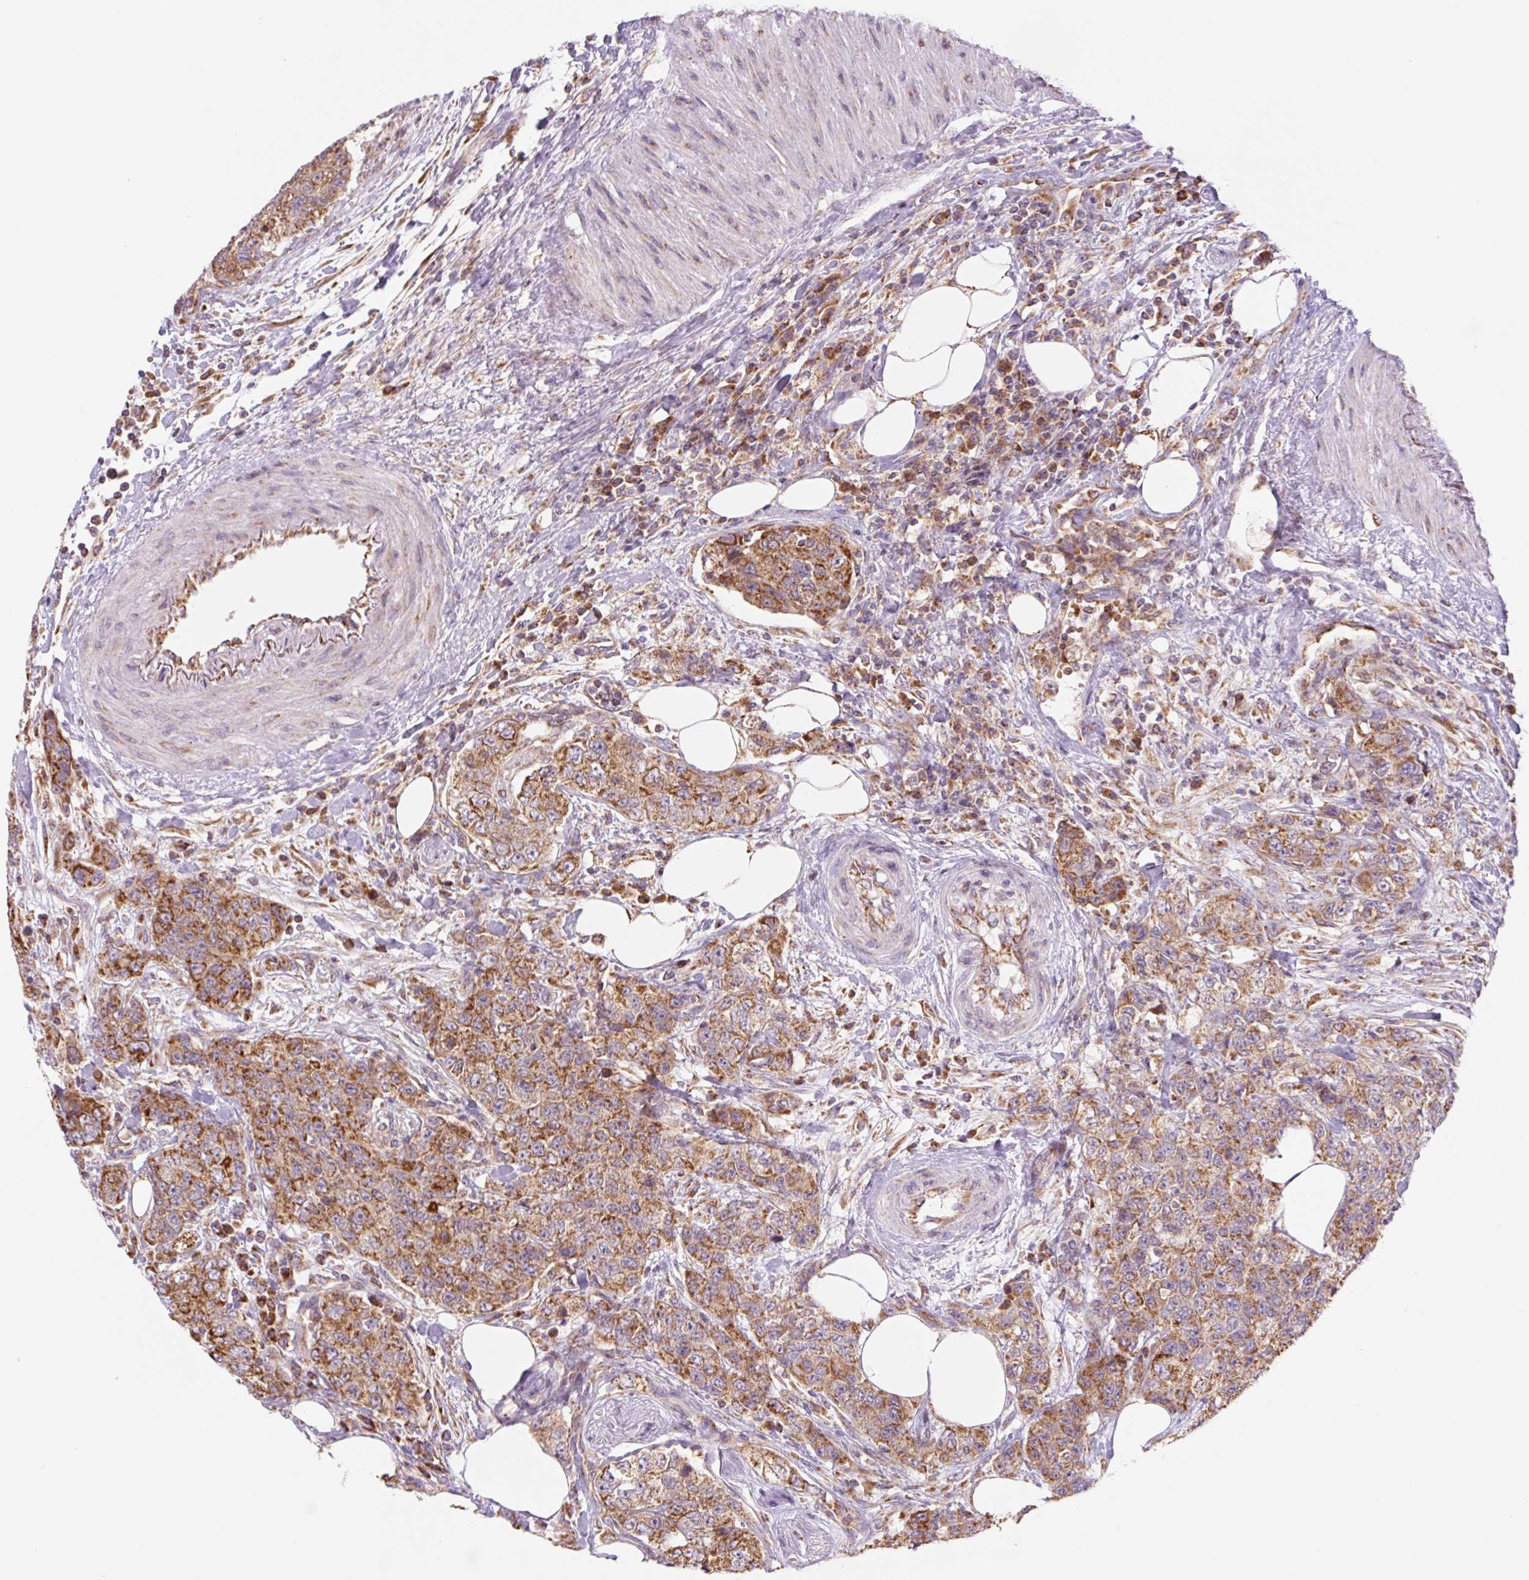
{"staining": {"intensity": "moderate", "quantity": ">75%", "location": "cytoplasmic/membranous"}, "tissue": "urothelial cancer", "cell_type": "Tumor cells", "image_type": "cancer", "snomed": [{"axis": "morphology", "description": "Urothelial carcinoma, High grade"}, {"axis": "topography", "description": "Urinary bladder"}], "caption": "Urothelial cancer tissue shows moderate cytoplasmic/membranous expression in about >75% of tumor cells, visualized by immunohistochemistry.", "gene": "GOSR2", "patient": {"sex": "female", "age": 78}}